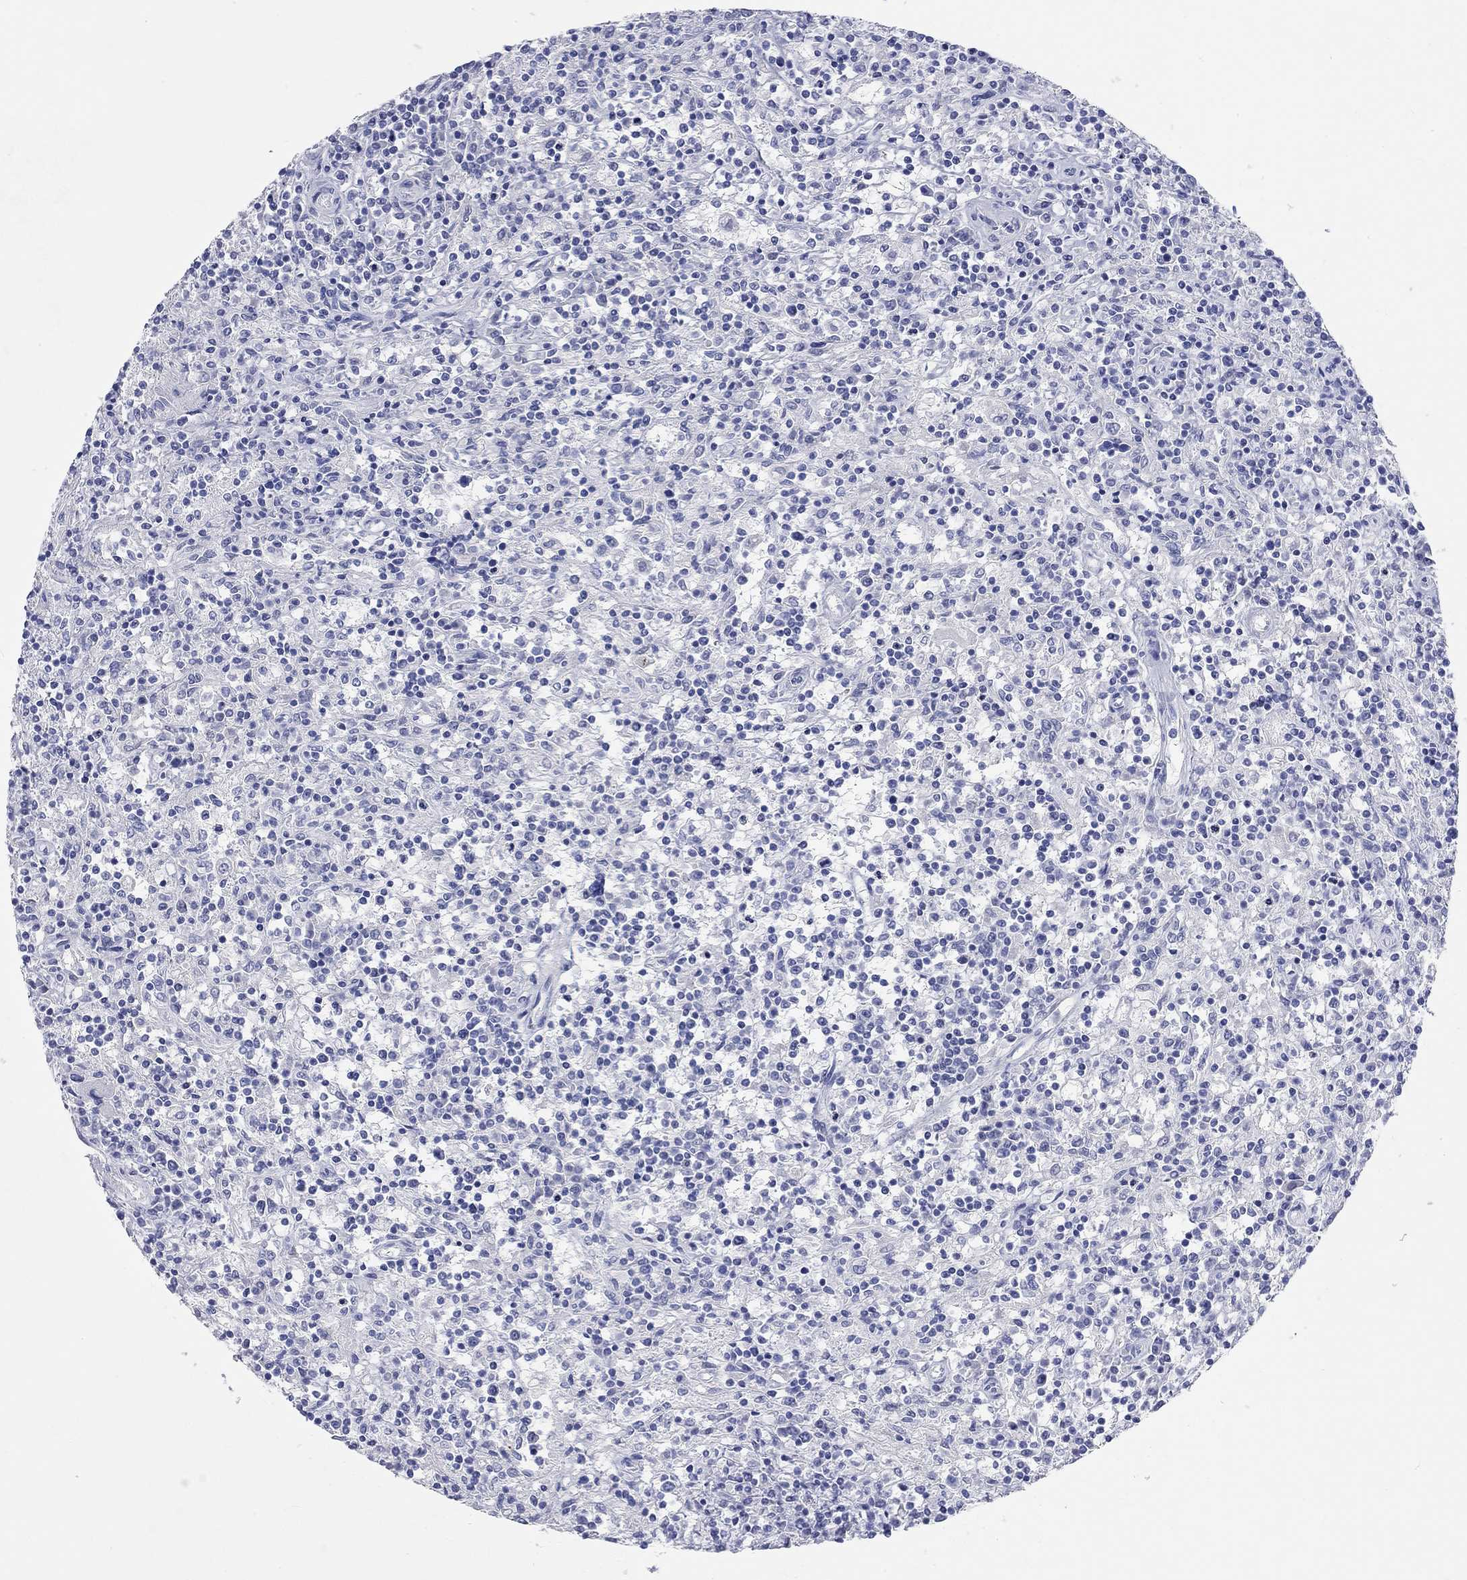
{"staining": {"intensity": "negative", "quantity": "none", "location": "none"}, "tissue": "lymphoma", "cell_type": "Tumor cells", "image_type": "cancer", "snomed": [{"axis": "morphology", "description": "Malignant lymphoma, non-Hodgkin's type, Low grade"}, {"axis": "topography", "description": "Spleen"}], "caption": "Immunohistochemistry (IHC) of lymphoma shows no positivity in tumor cells.", "gene": "SPATA9", "patient": {"sex": "male", "age": 62}}